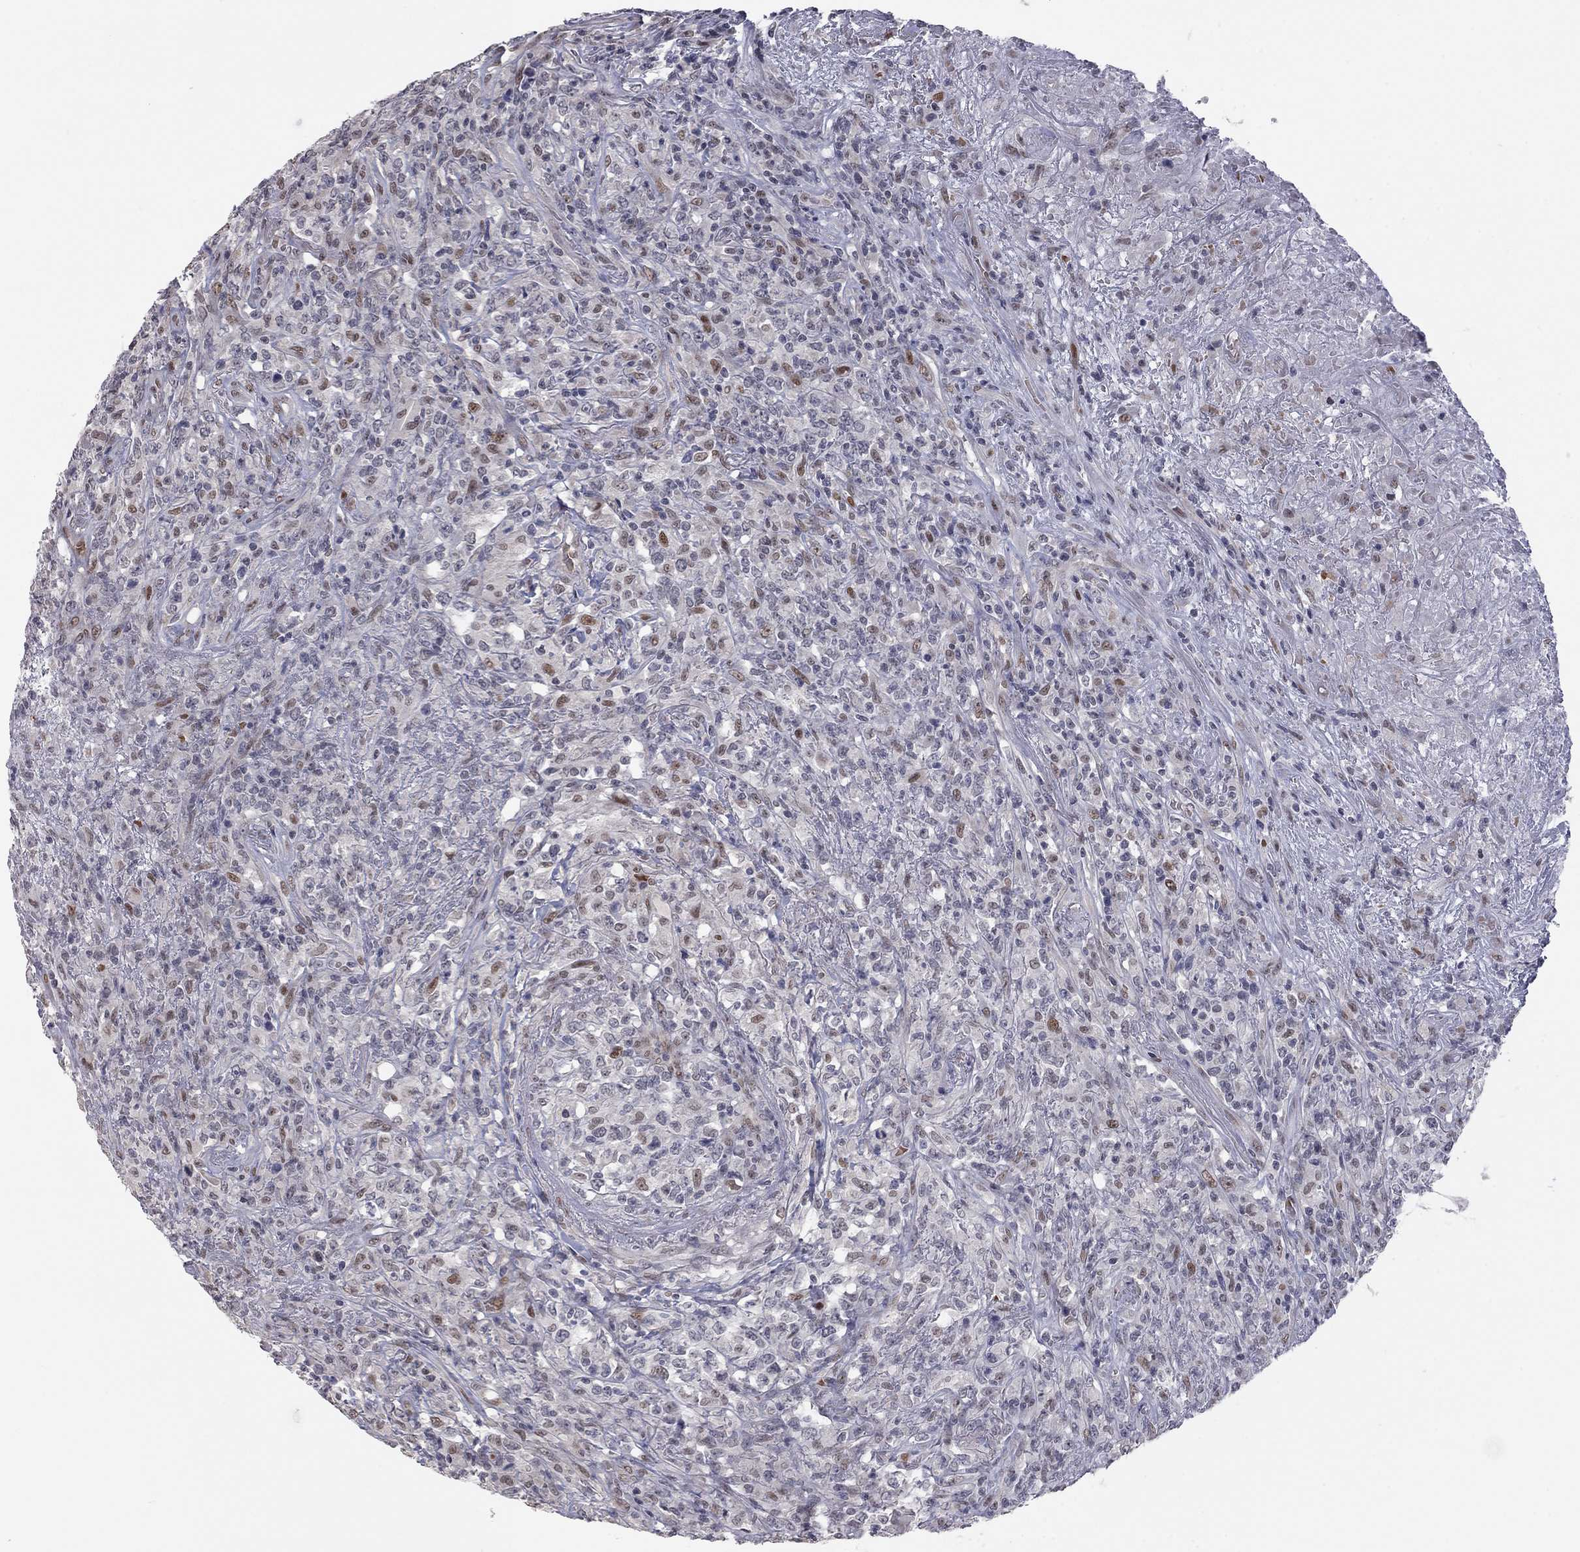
{"staining": {"intensity": "negative", "quantity": "none", "location": "none"}, "tissue": "lymphoma", "cell_type": "Tumor cells", "image_type": "cancer", "snomed": [{"axis": "morphology", "description": "Malignant lymphoma, non-Hodgkin's type, High grade"}, {"axis": "topography", "description": "Lung"}], "caption": "Immunohistochemistry (IHC) of lymphoma displays no expression in tumor cells.", "gene": "MC3R", "patient": {"sex": "male", "age": 79}}